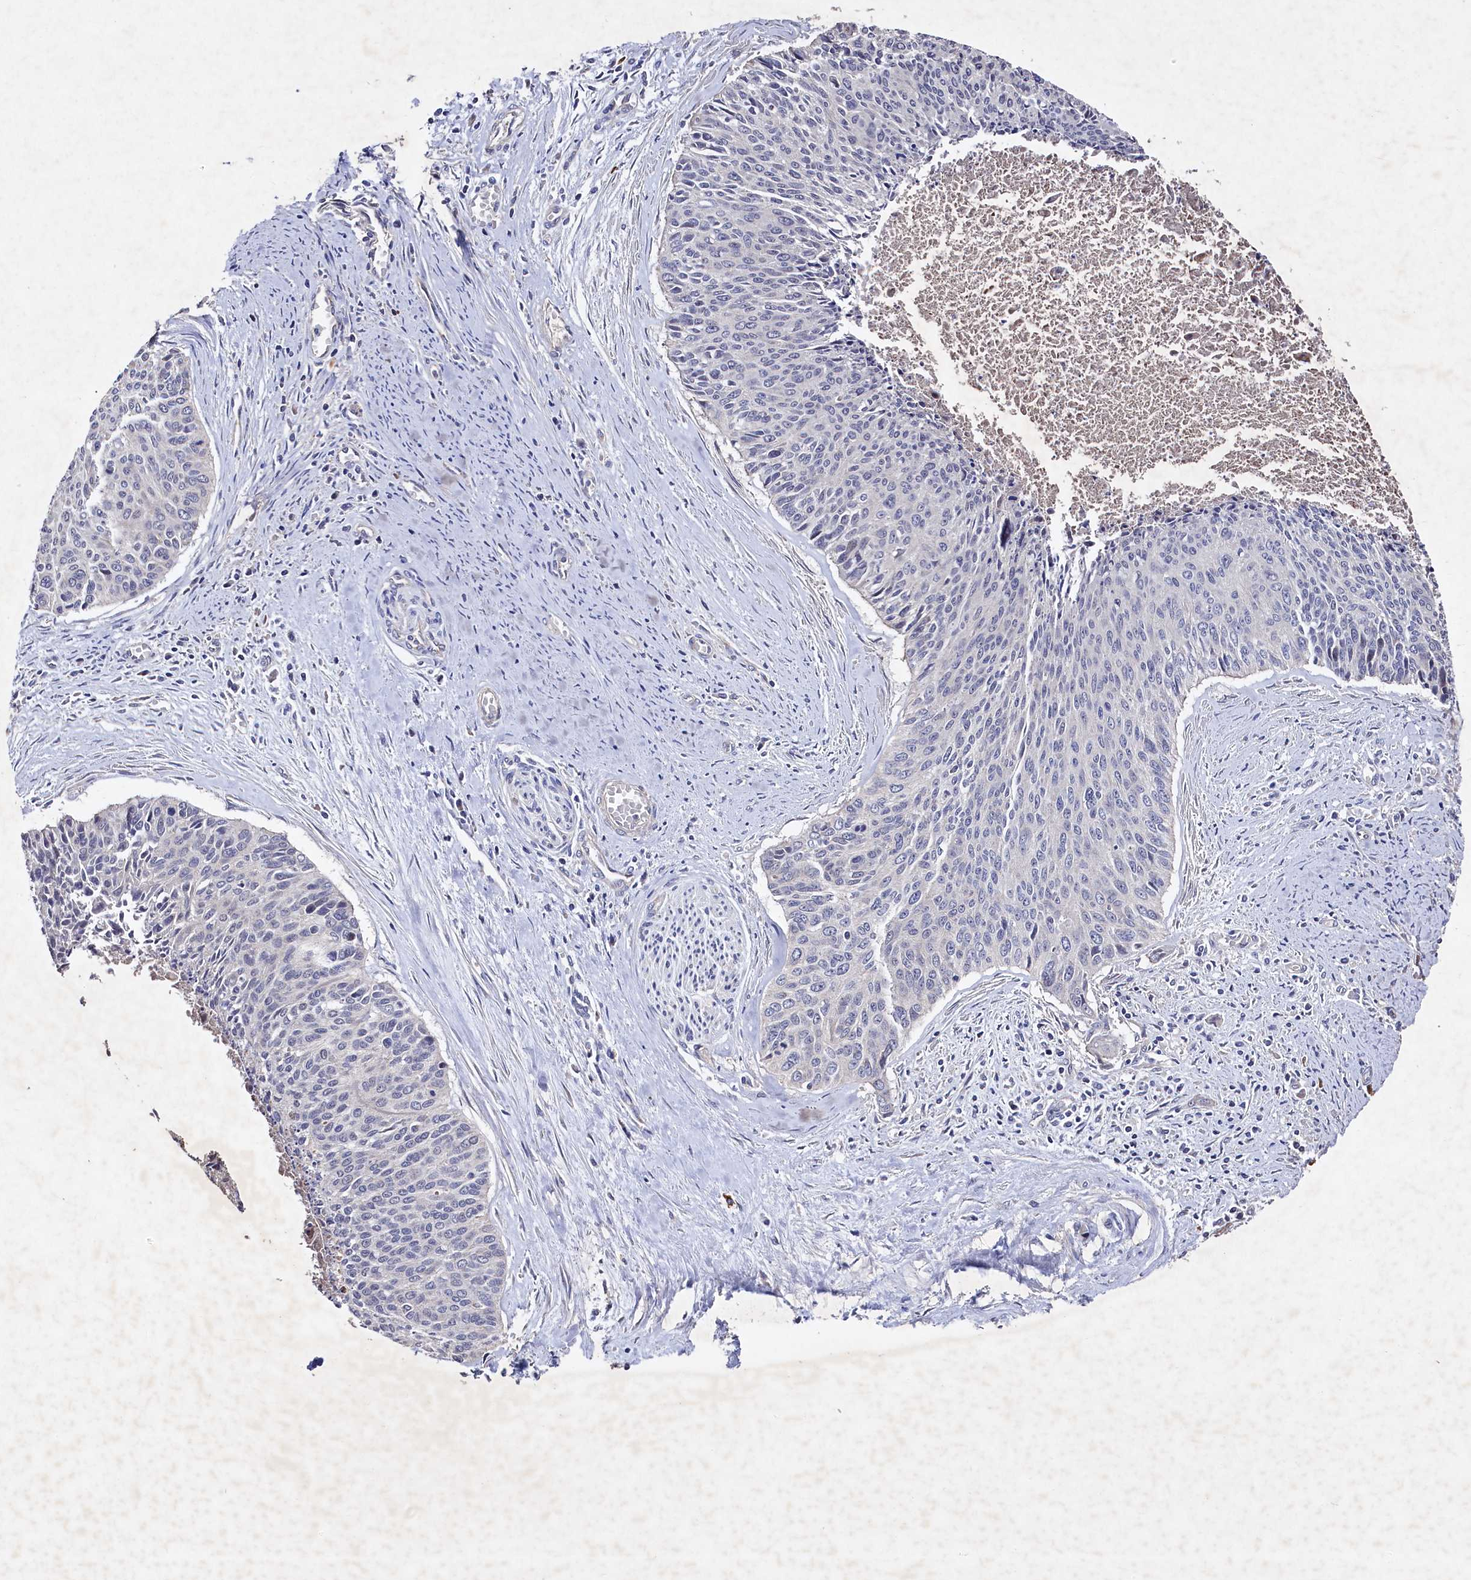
{"staining": {"intensity": "negative", "quantity": "none", "location": "none"}, "tissue": "cervical cancer", "cell_type": "Tumor cells", "image_type": "cancer", "snomed": [{"axis": "morphology", "description": "Squamous cell carcinoma, NOS"}, {"axis": "topography", "description": "Cervix"}], "caption": "An immunohistochemistry photomicrograph of cervical squamous cell carcinoma is shown. There is no staining in tumor cells of cervical squamous cell carcinoma.", "gene": "SUPV3L1", "patient": {"sex": "female", "age": 55}}